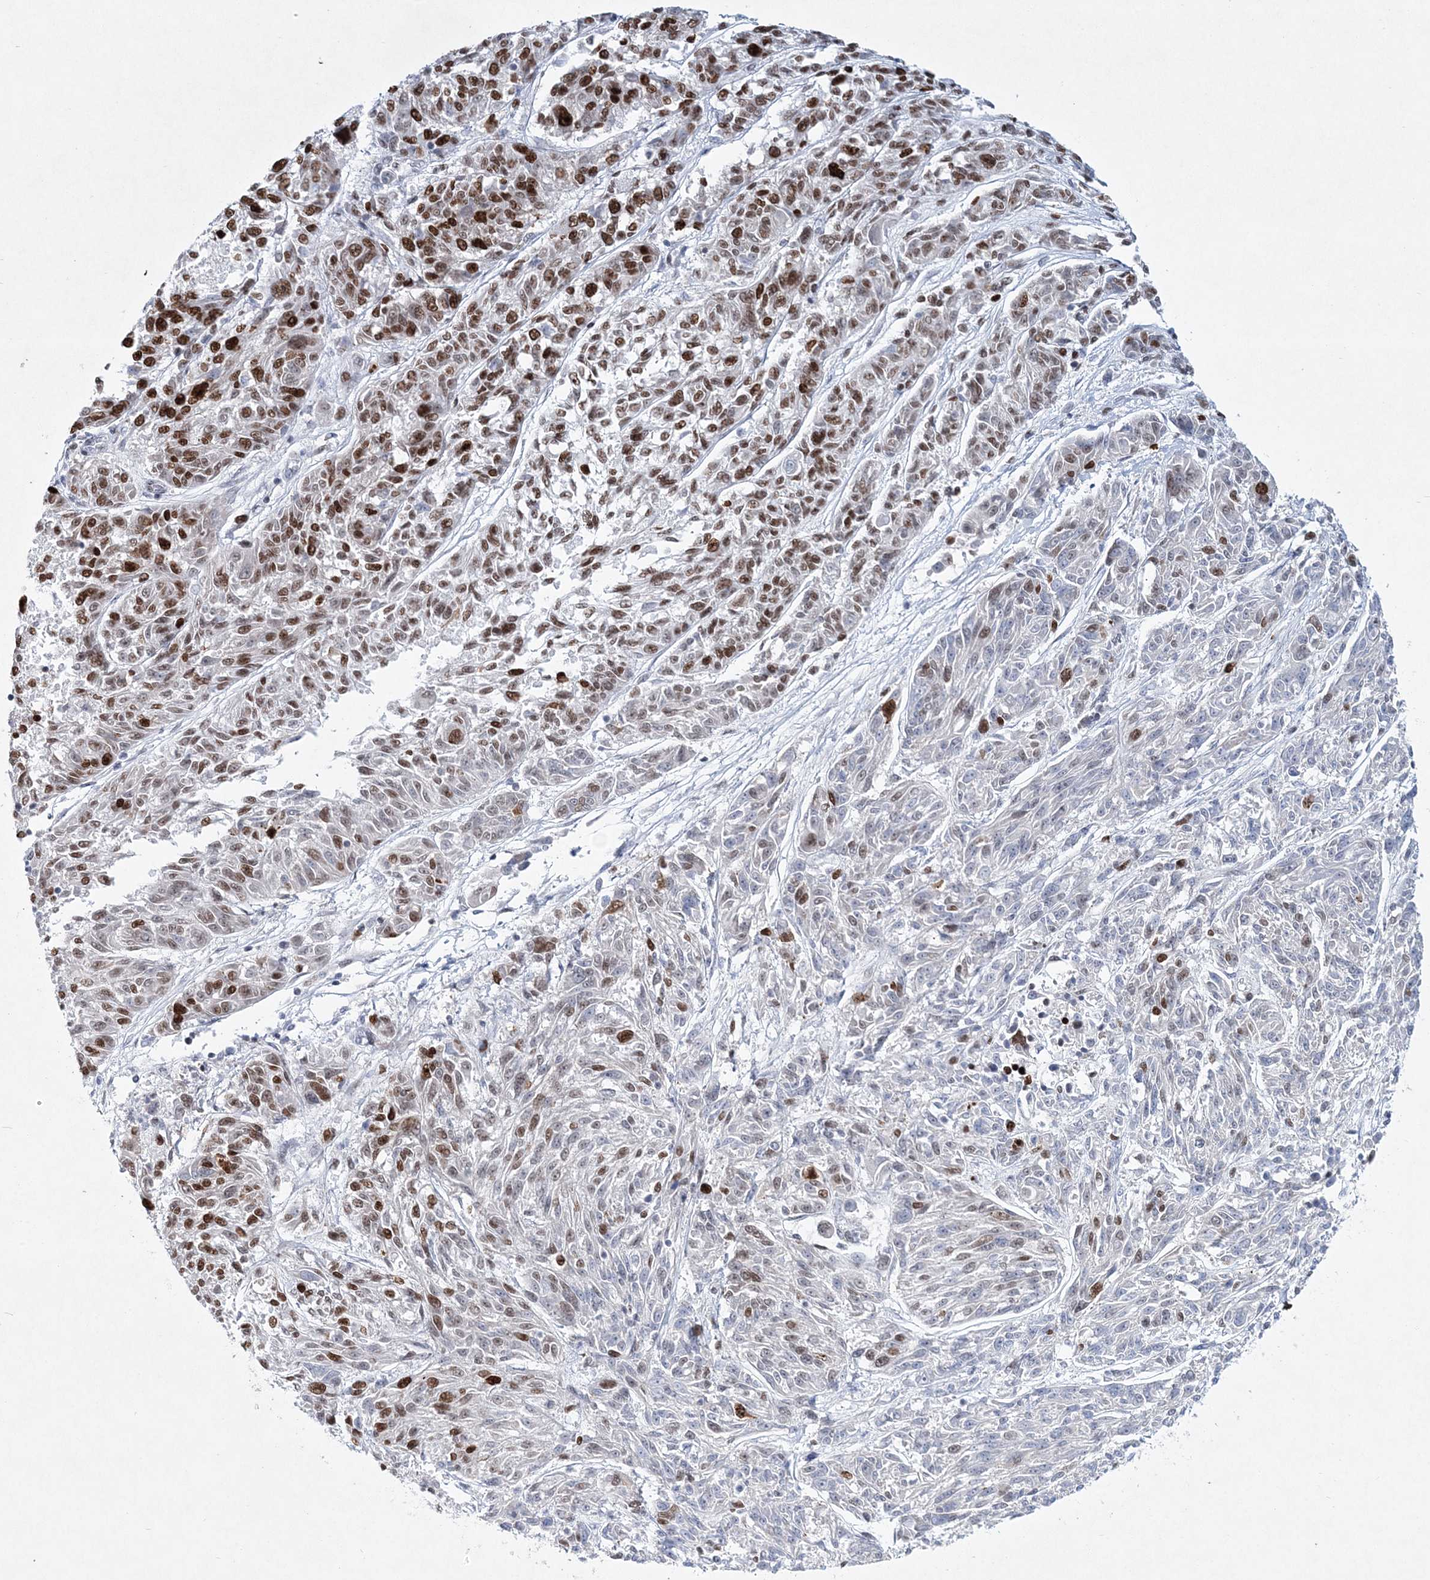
{"staining": {"intensity": "strong", "quantity": "<25%", "location": "nuclear"}, "tissue": "melanoma", "cell_type": "Tumor cells", "image_type": "cancer", "snomed": [{"axis": "morphology", "description": "Malignant melanoma, NOS"}, {"axis": "topography", "description": "Skin"}], "caption": "Brown immunohistochemical staining in human melanoma shows strong nuclear positivity in about <25% of tumor cells.", "gene": "LRRFIP2", "patient": {"sex": "male", "age": 53}}